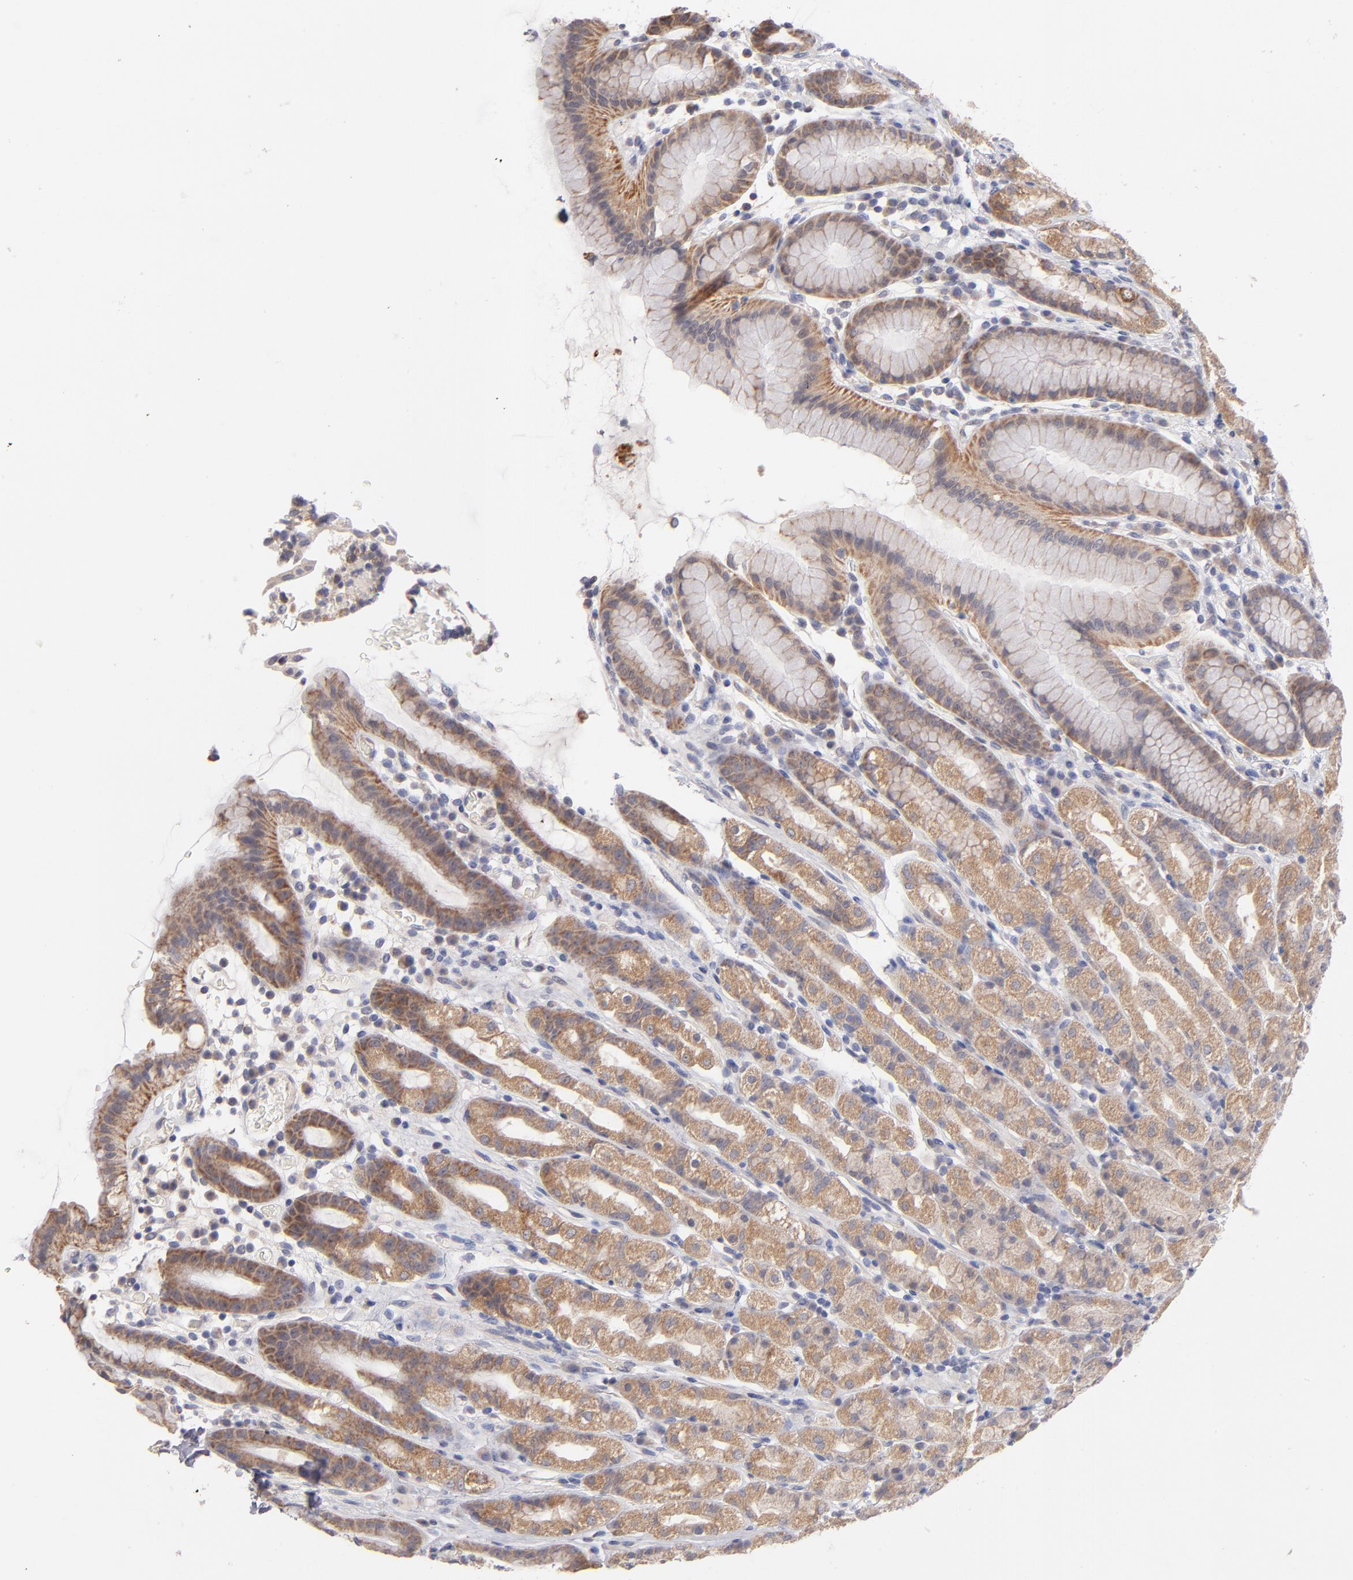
{"staining": {"intensity": "moderate", "quantity": "25%-75%", "location": "cytoplasmic/membranous"}, "tissue": "stomach", "cell_type": "Glandular cells", "image_type": "normal", "snomed": [{"axis": "morphology", "description": "Normal tissue, NOS"}, {"axis": "topography", "description": "Stomach, upper"}], "caption": "A medium amount of moderate cytoplasmic/membranous expression is present in about 25%-75% of glandular cells in unremarkable stomach. (brown staining indicates protein expression, while blue staining denotes nuclei).", "gene": "HCCS", "patient": {"sex": "male", "age": 68}}